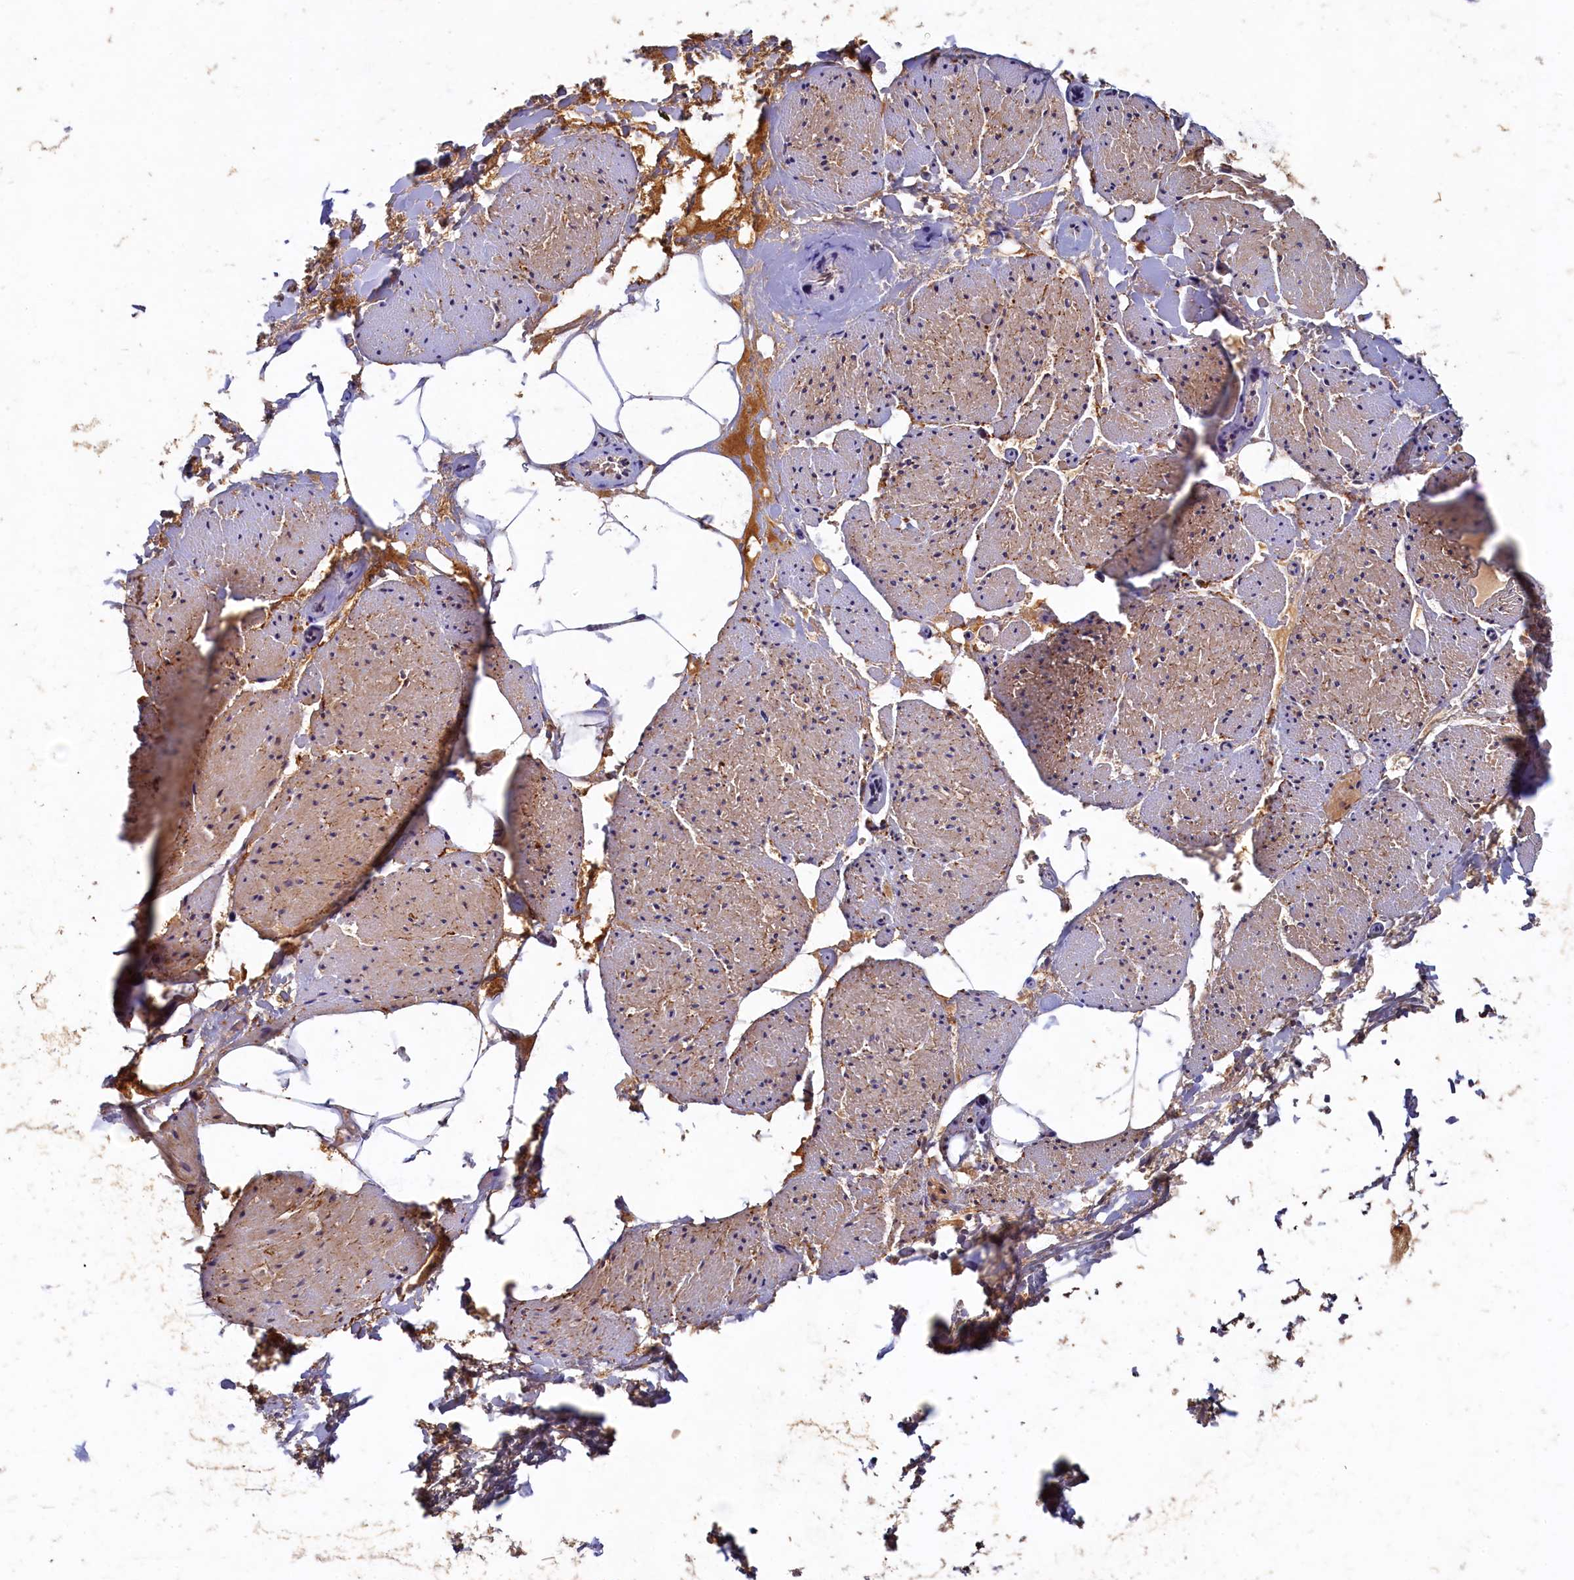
{"staining": {"intensity": "moderate", "quantity": "<25%", "location": "cytoplasmic/membranous"}, "tissue": "adipose tissue", "cell_type": "Adipocytes", "image_type": "normal", "snomed": [{"axis": "morphology", "description": "Normal tissue, NOS"}, {"axis": "morphology", "description": "Adenocarcinoma, Low grade"}, {"axis": "topography", "description": "Prostate"}, {"axis": "topography", "description": "Peripheral nerve tissue"}], "caption": "Adipocytes reveal low levels of moderate cytoplasmic/membranous staining in approximately <25% of cells in benign human adipose tissue. (IHC, brightfield microscopy, high magnification).", "gene": "LCMT2", "patient": {"sex": "male", "age": 63}}